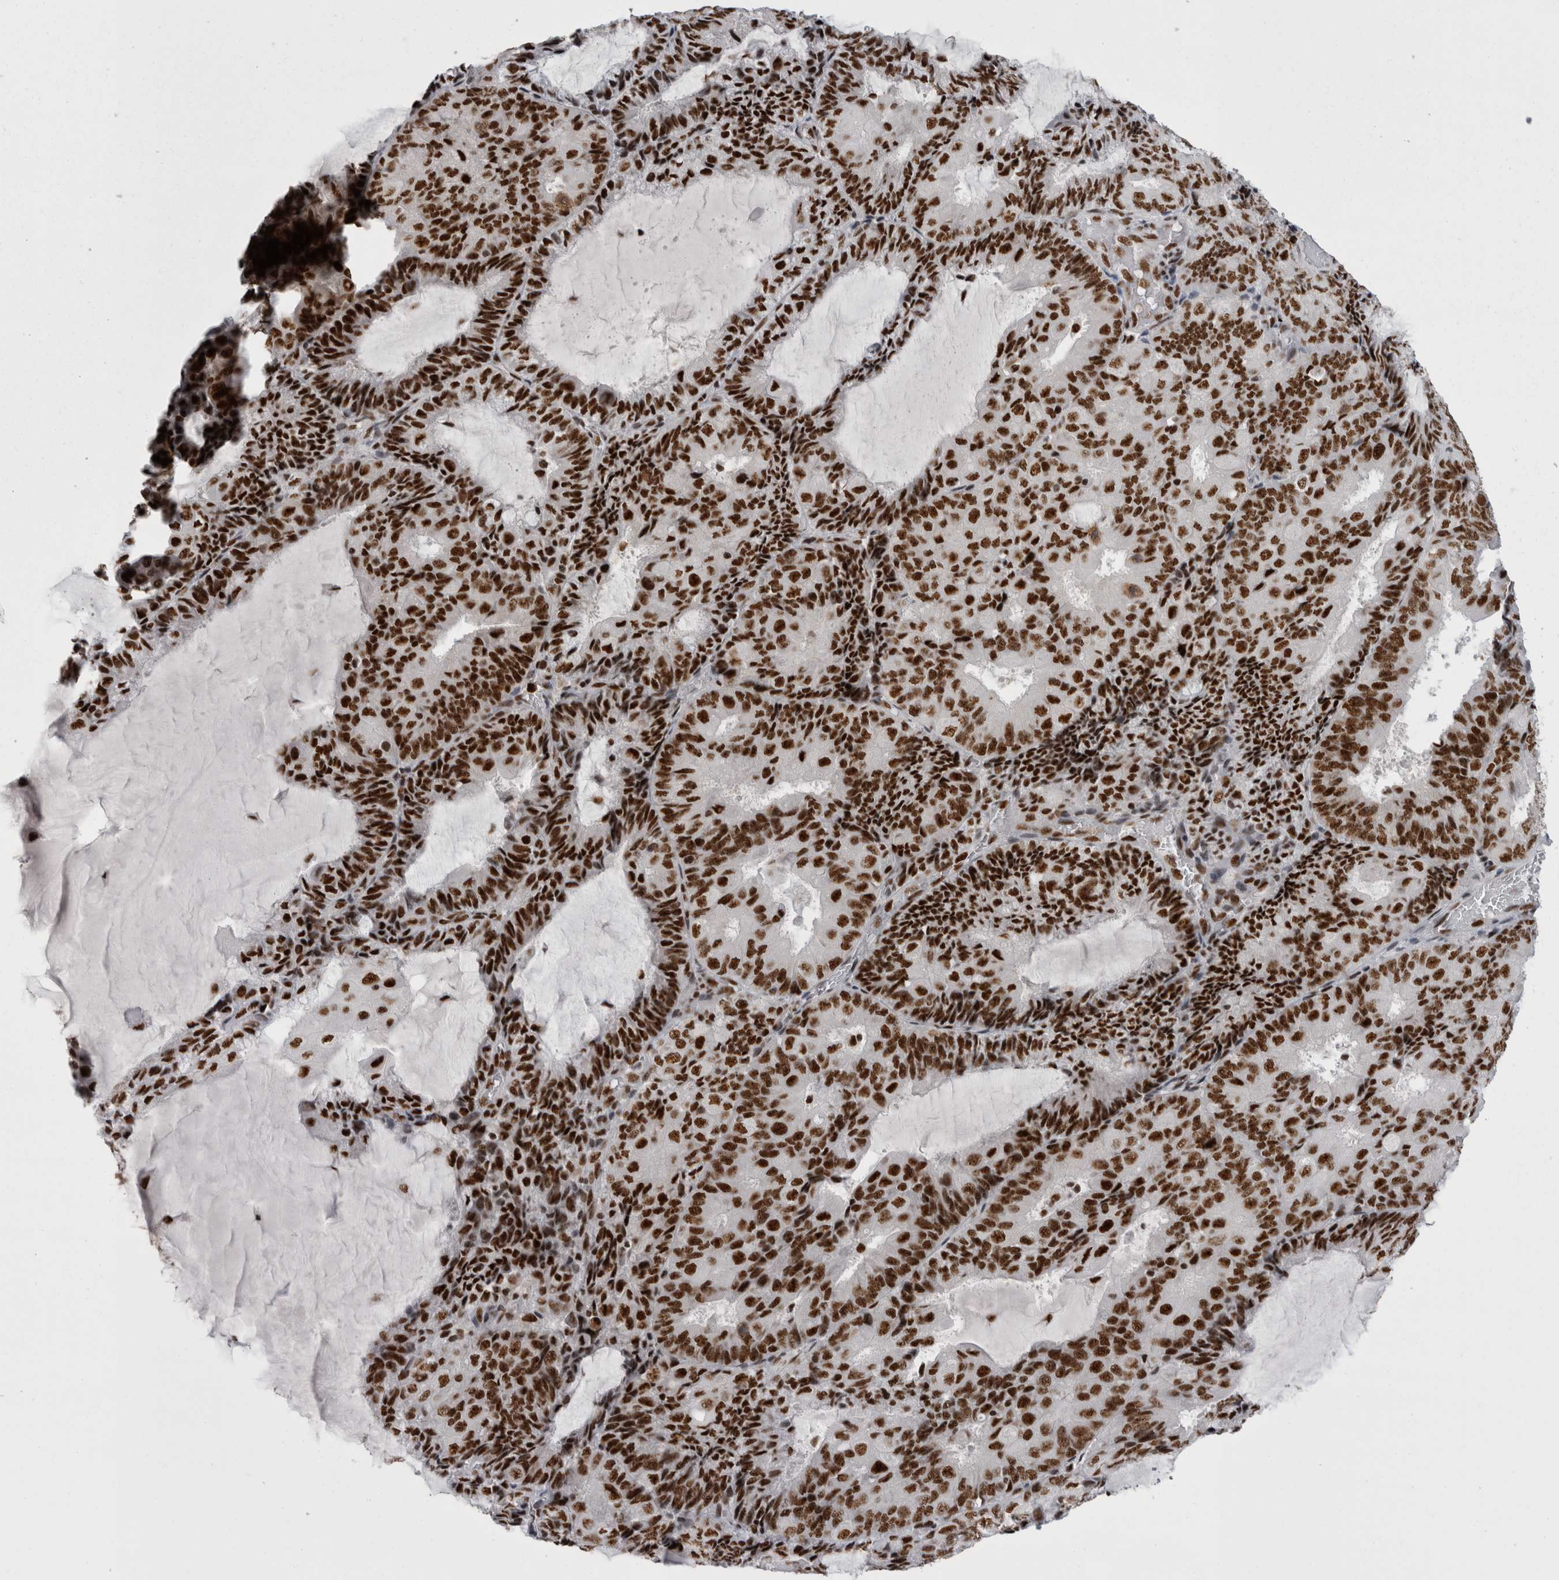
{"staining": {"intensity": "strong", "quantity": ">75%", "location": "nuclear"}, "tissue": "endometrial cancer", "cell_type": "Tumor cells", "image_type": "cancer", "snomed": [{"axis": "morphology", "description": "Adenocarcinoma, NOS"}, {"axis": "topography", "description": "Endometrium"}], "caption": "Protein staining of endometrial cancer tissue displays strong nuclear positivity in approximately >75% of tumor cells.", "gene": "SNRNP40", "patient": {"sex": "female", "age": 81}}